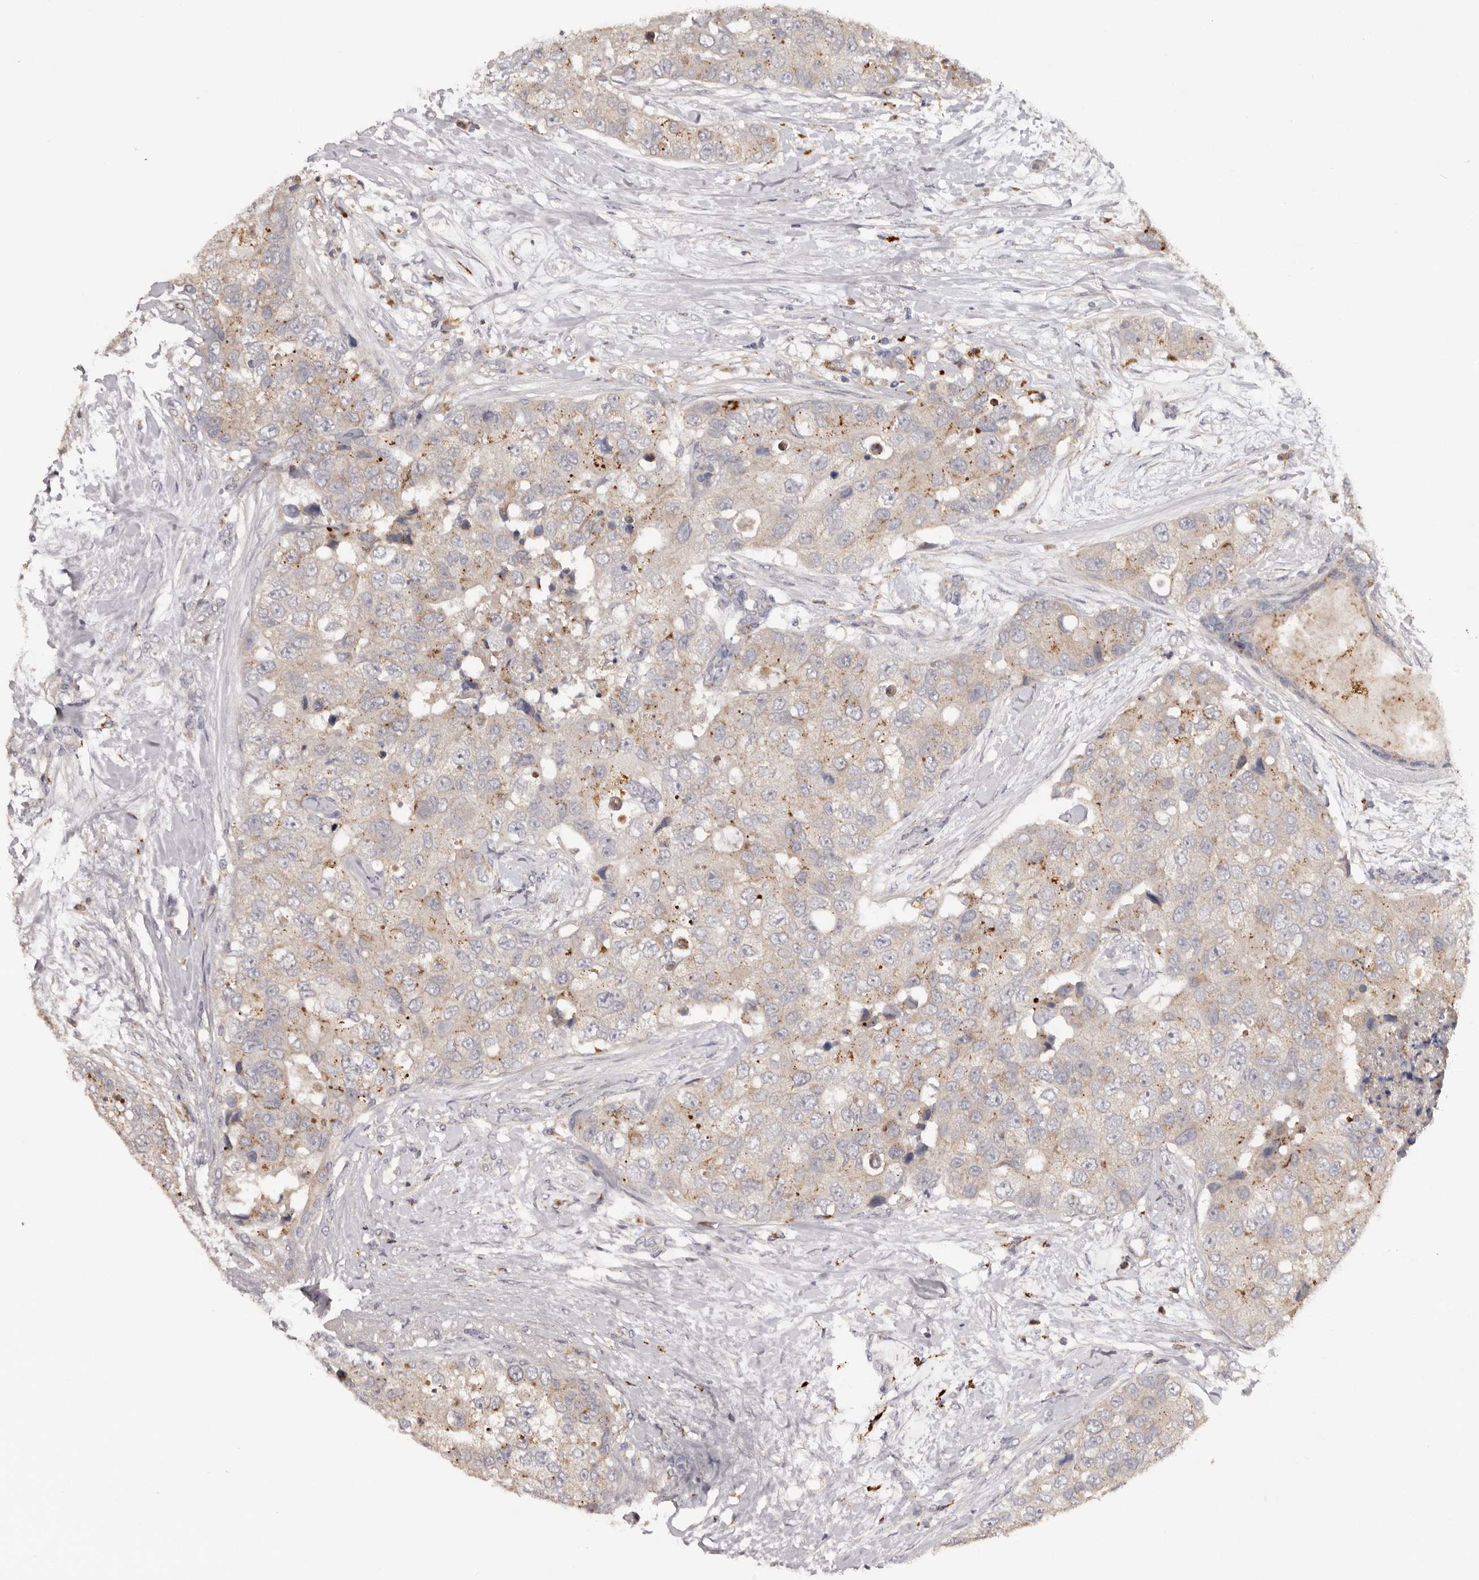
{"staining": {"intensity": "moderate", "quantity": "<25%", "location": "cytoplasmic/membranous"}, "tissue": "breast cancer", "cell_type": "Tumor cells", "image_type": "cancer", "snomed": [{"axis": "morphology", "description": "Duct carcinoma"}, {"axis": "topography", "description": "Breast"}], "caption": "Human breast cancer (invasive ductal carcinoma) stained for a protein (brown) displays moderate cytoplasmic/membranous positive expression in approximately <25% of tumor cells.", "gene": "DAP", "patient": {"sex": "female", "age": 62}}